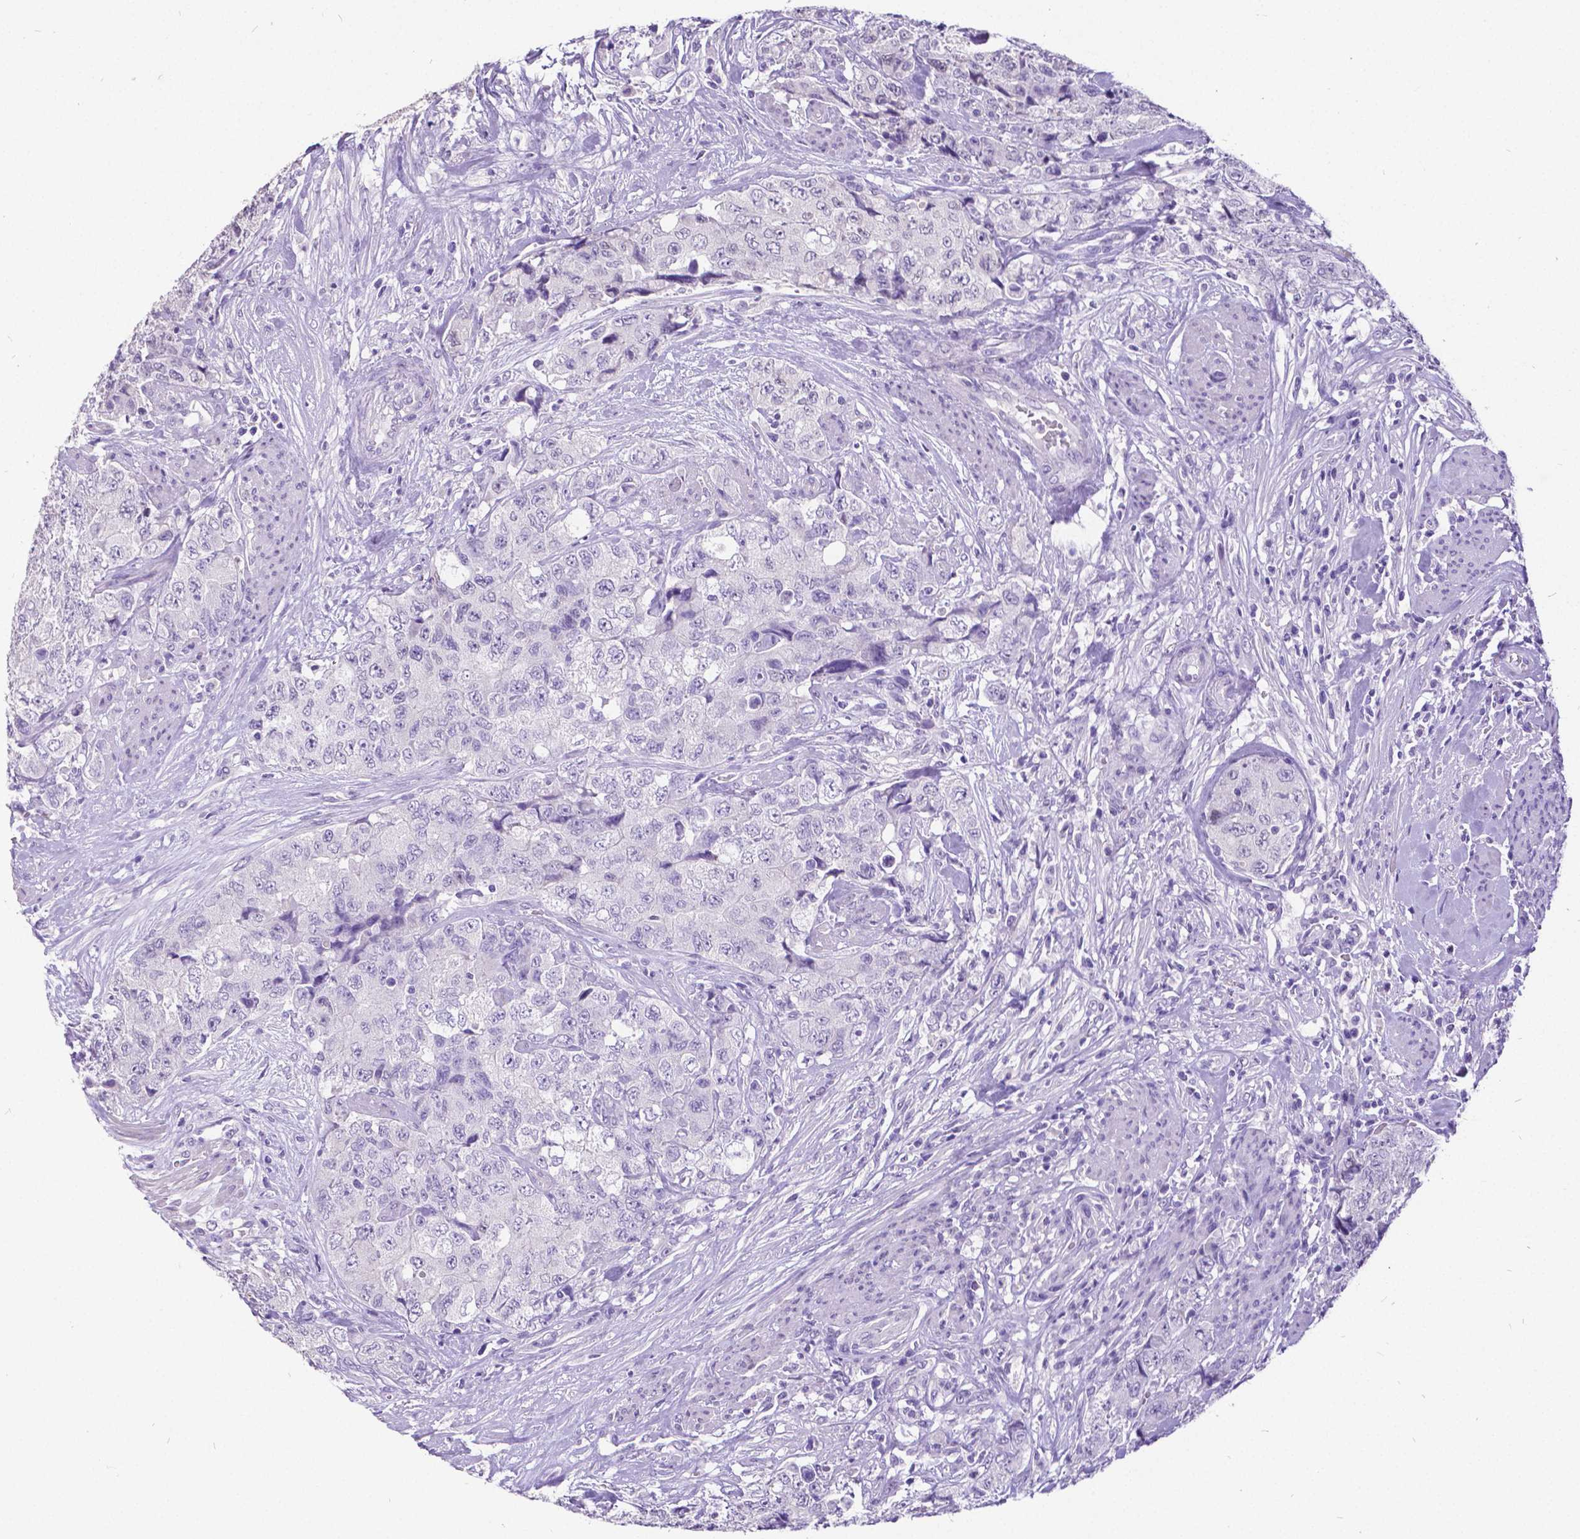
{"staining": {"intensity": "negative", "quantity": "none", "location": "none"}, "tissue": "urothelial cancer", "cell_type": "Tumor cells", "image_type": "cancer", "snomed": [{"axis": "morphology", "description": "Urothelial carcinoma, High grade"}, {"axis": "topography", "description": "Urinary bladder"}], "caption": "Tumor cells are negative for protein expression in human high-grade urothelial carcinoma. (DAB (3,3'-diaminobenzidine) immunohistochemistry visualized using brightfield microscopy, high magnification).", "gene": "SATB2", "patient": {"sex": "female", "age": 78}}